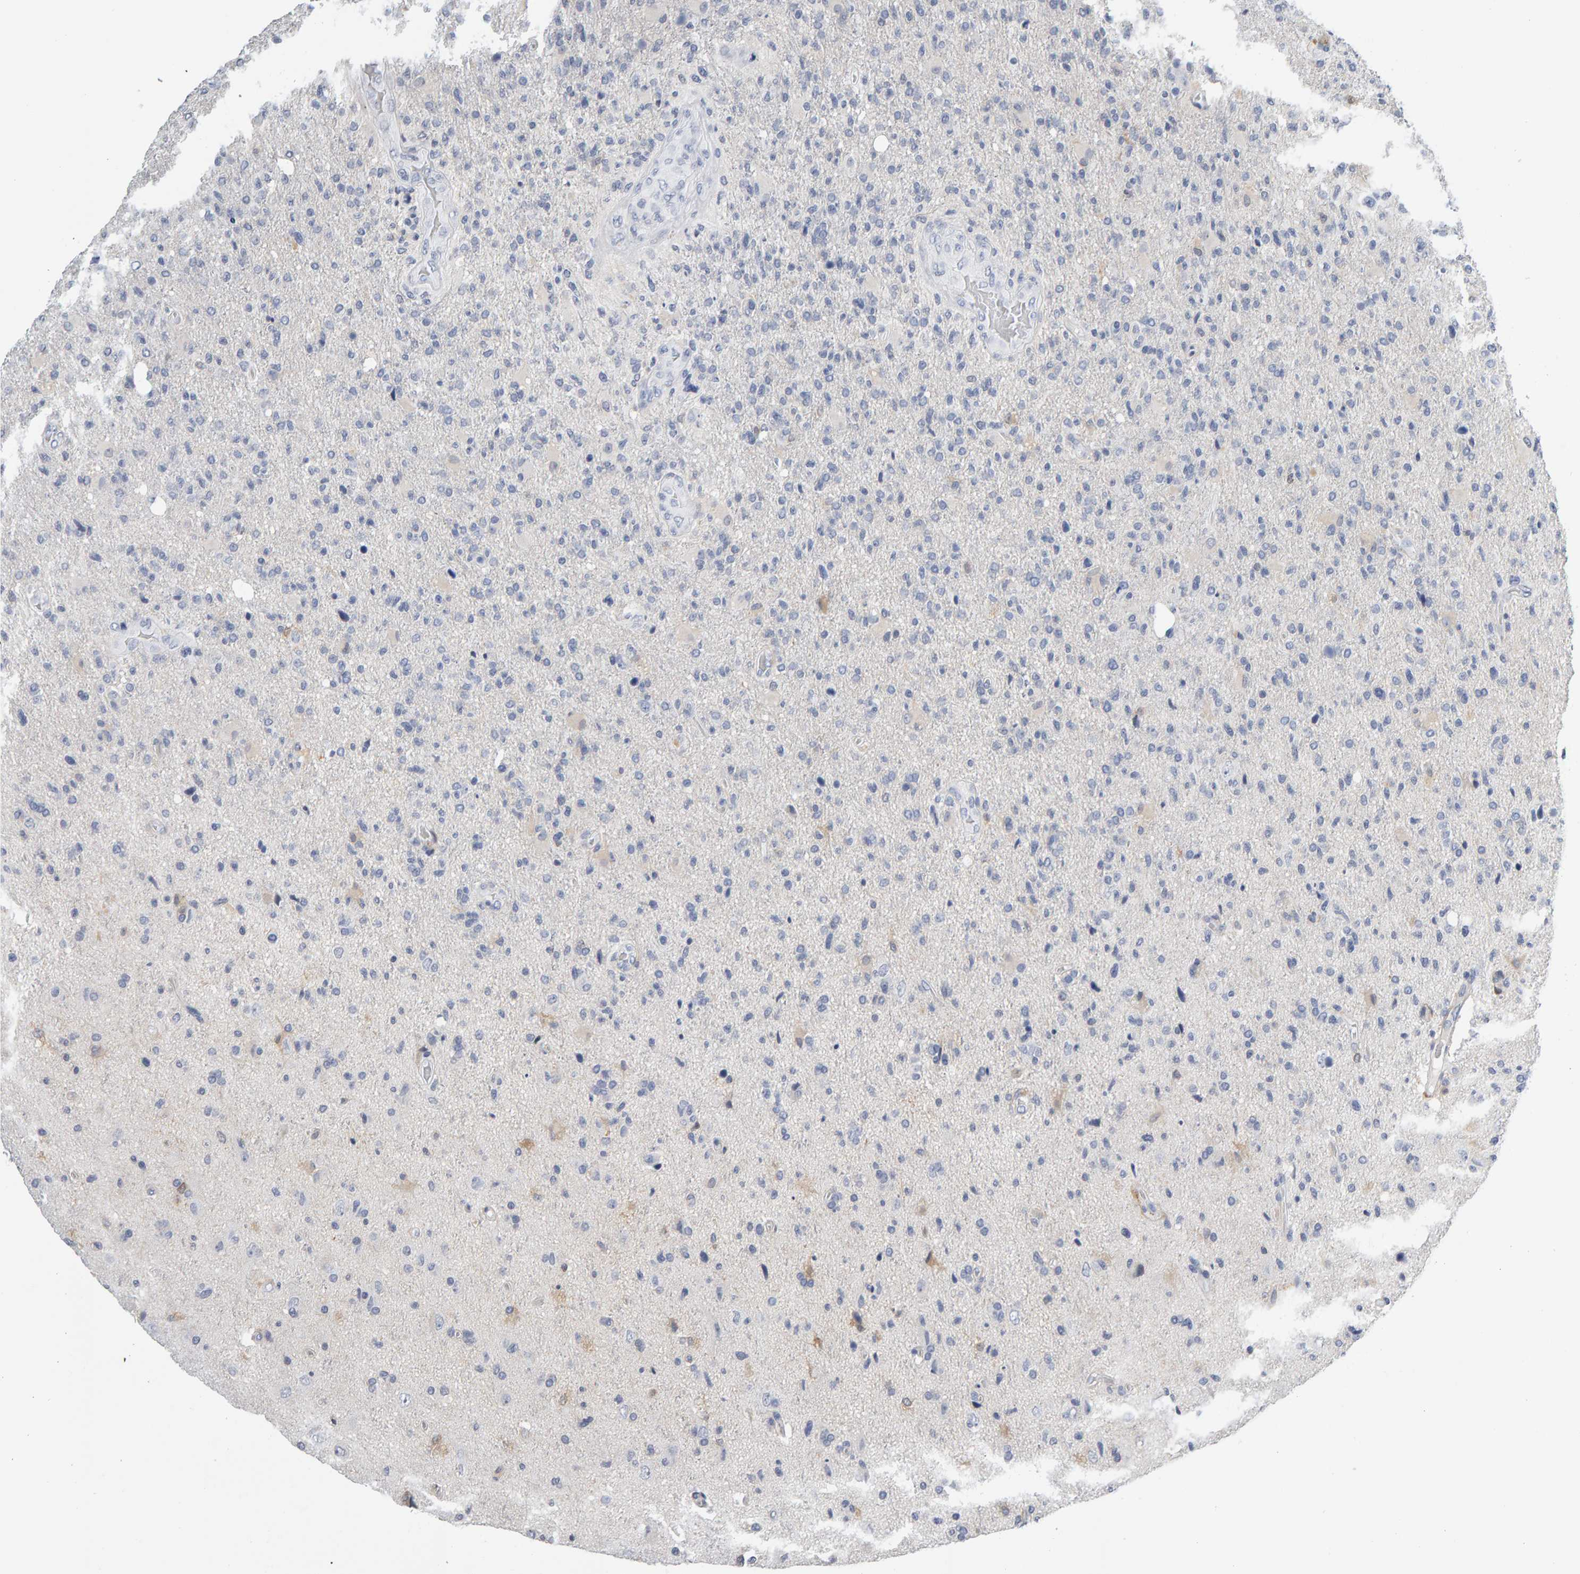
{"staining": {"intensity": "negative", "quantity": "none", "location": "none"}, "tissue": "glioma", "cell_type": "Tumor cells", "image_type": "cancer", "snomed": [{"axis": "morphology", "description": "Glioma, malignant, High grade"}, {"axis": "topography", "description": "Brain"}], "caption": "Immunohistochemistry (IHC) histopathology image of human glioma stained for a protein (brown), which shows no positivity in tumor cells.", "gene": "CTH", "patient": {"sex": "male", "age": 72}}